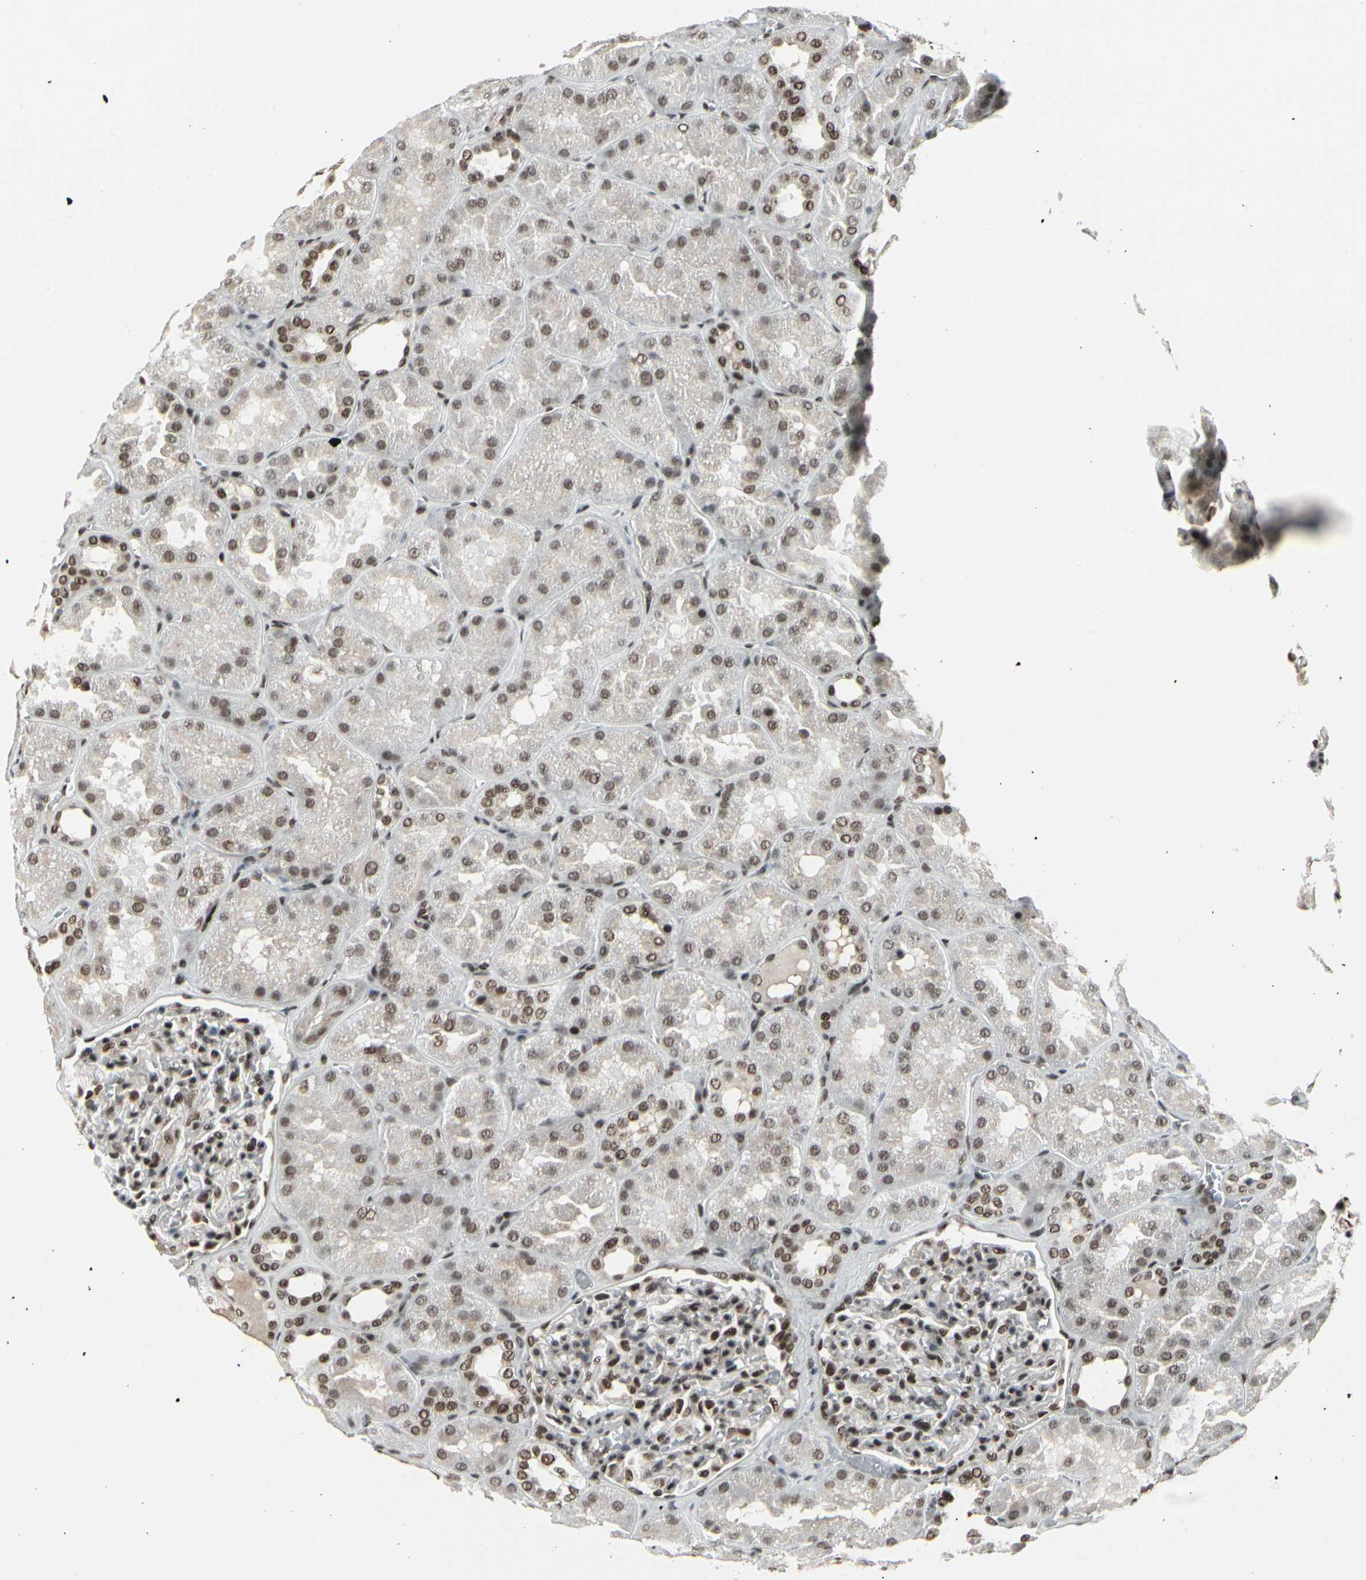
{"staining": {"intensity": "strong", "quantity": ">75%", "location": "nuclear"}, "tissue": "kidney", "cell_type": "Cells in glomeruli", "image_type": "normal", "snomed": [{"axis": "morphology", "description": "Normal tissue, NOS"}, {"axis": "topography", "description": "Kidney"}], "caption": "Cells in glomeruli exhibit strong nuclear staining in approximately >75% of cells in benign kidney.", "gene": "HMG20A", "patient": {"sex": "male", "age": 28}}